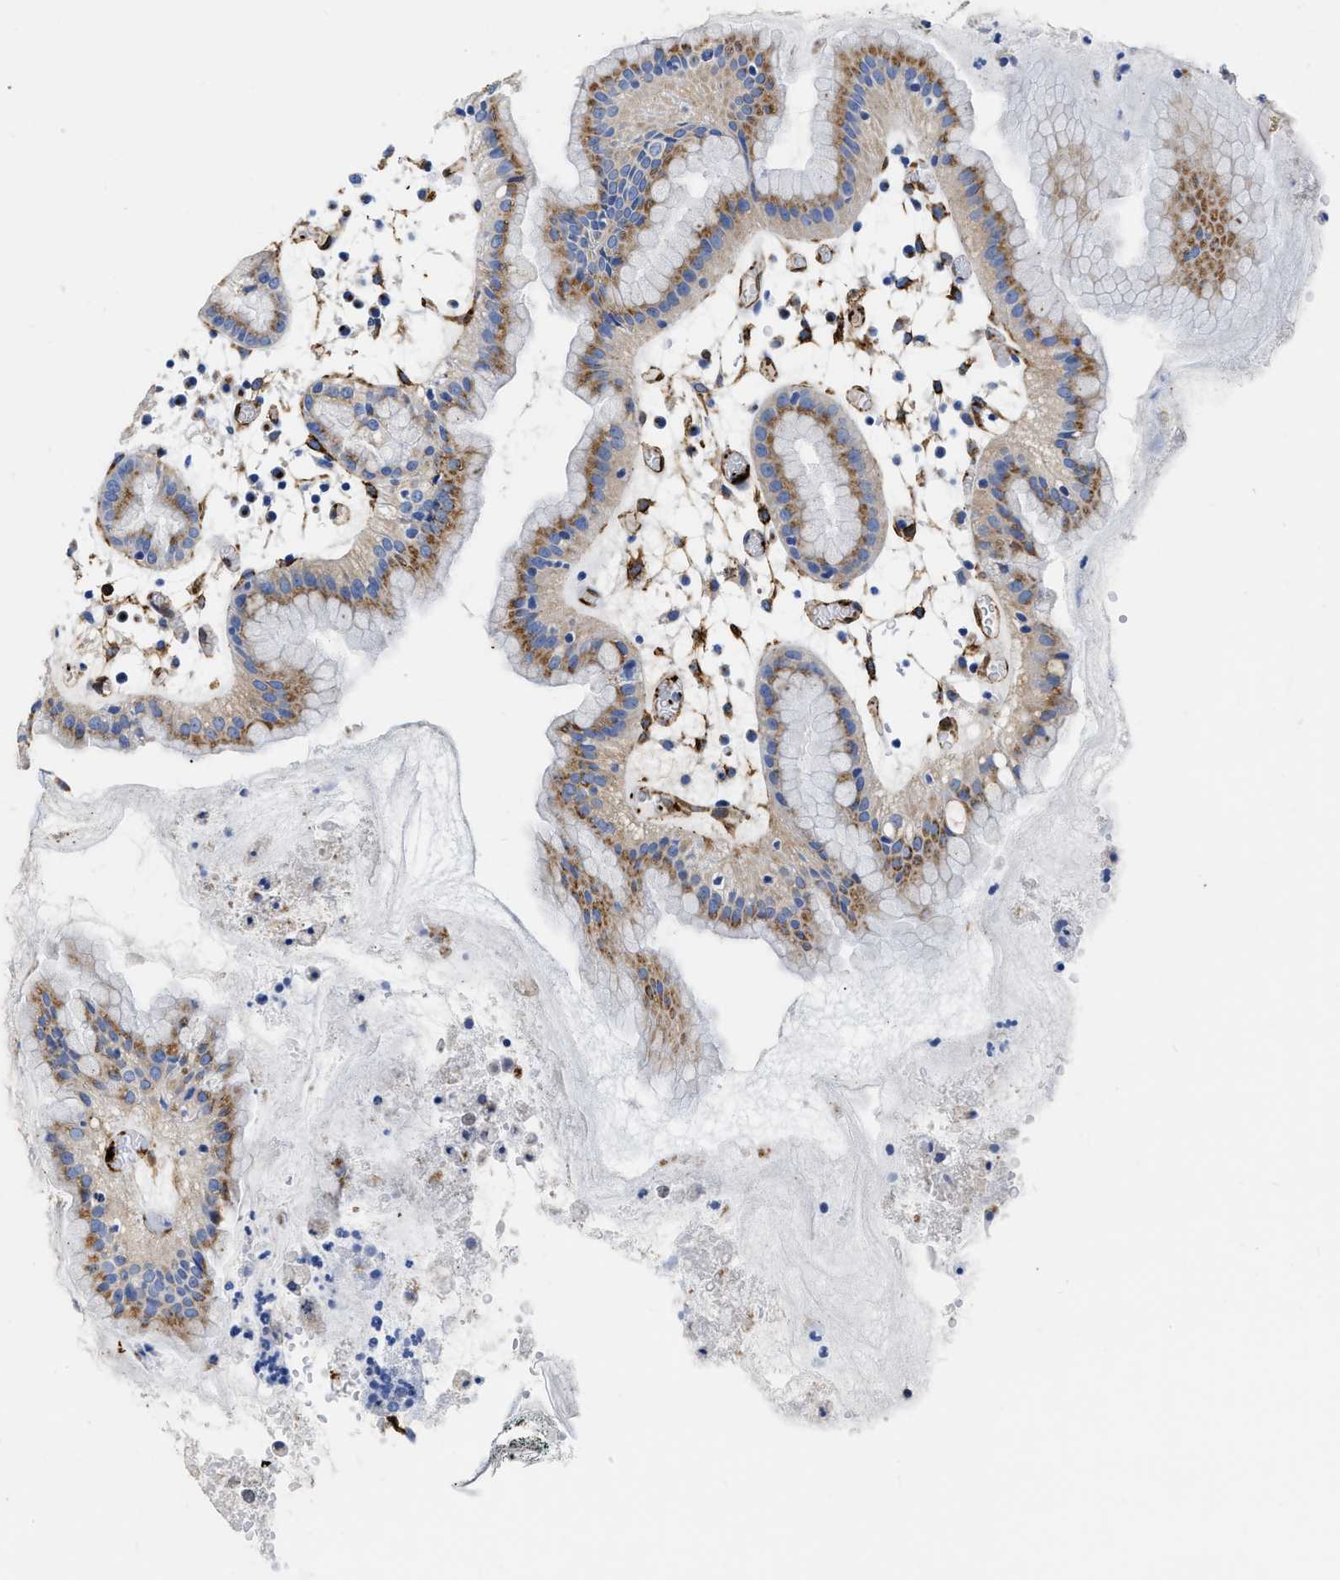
{"staining": {"intensity": "moderate", "quantity": "25%-75%", "location": "cytoplasmic/membranous"}, "tissue": "stomach", "cell_type": "Glandular cells", "image_type": "normal", "snomed": [{"axis": "morphology", "description": "Normal tissue, NOS"}, {"axis": "topography", "description": "Stomach"}, {"axis": "topography", "description": "Stomach, lower"}], "caption": "High-power microscopy captured an IHC photomicrograph of benign stomach, revealing moderate cytoplasmic/membranous expression in approximately 25%-75% of glandular cells. The protein is shown in brown color, while the nuclei are stained blue.", "gene": "TVP23B", "patient": {"sex": "female", "age": 75}}